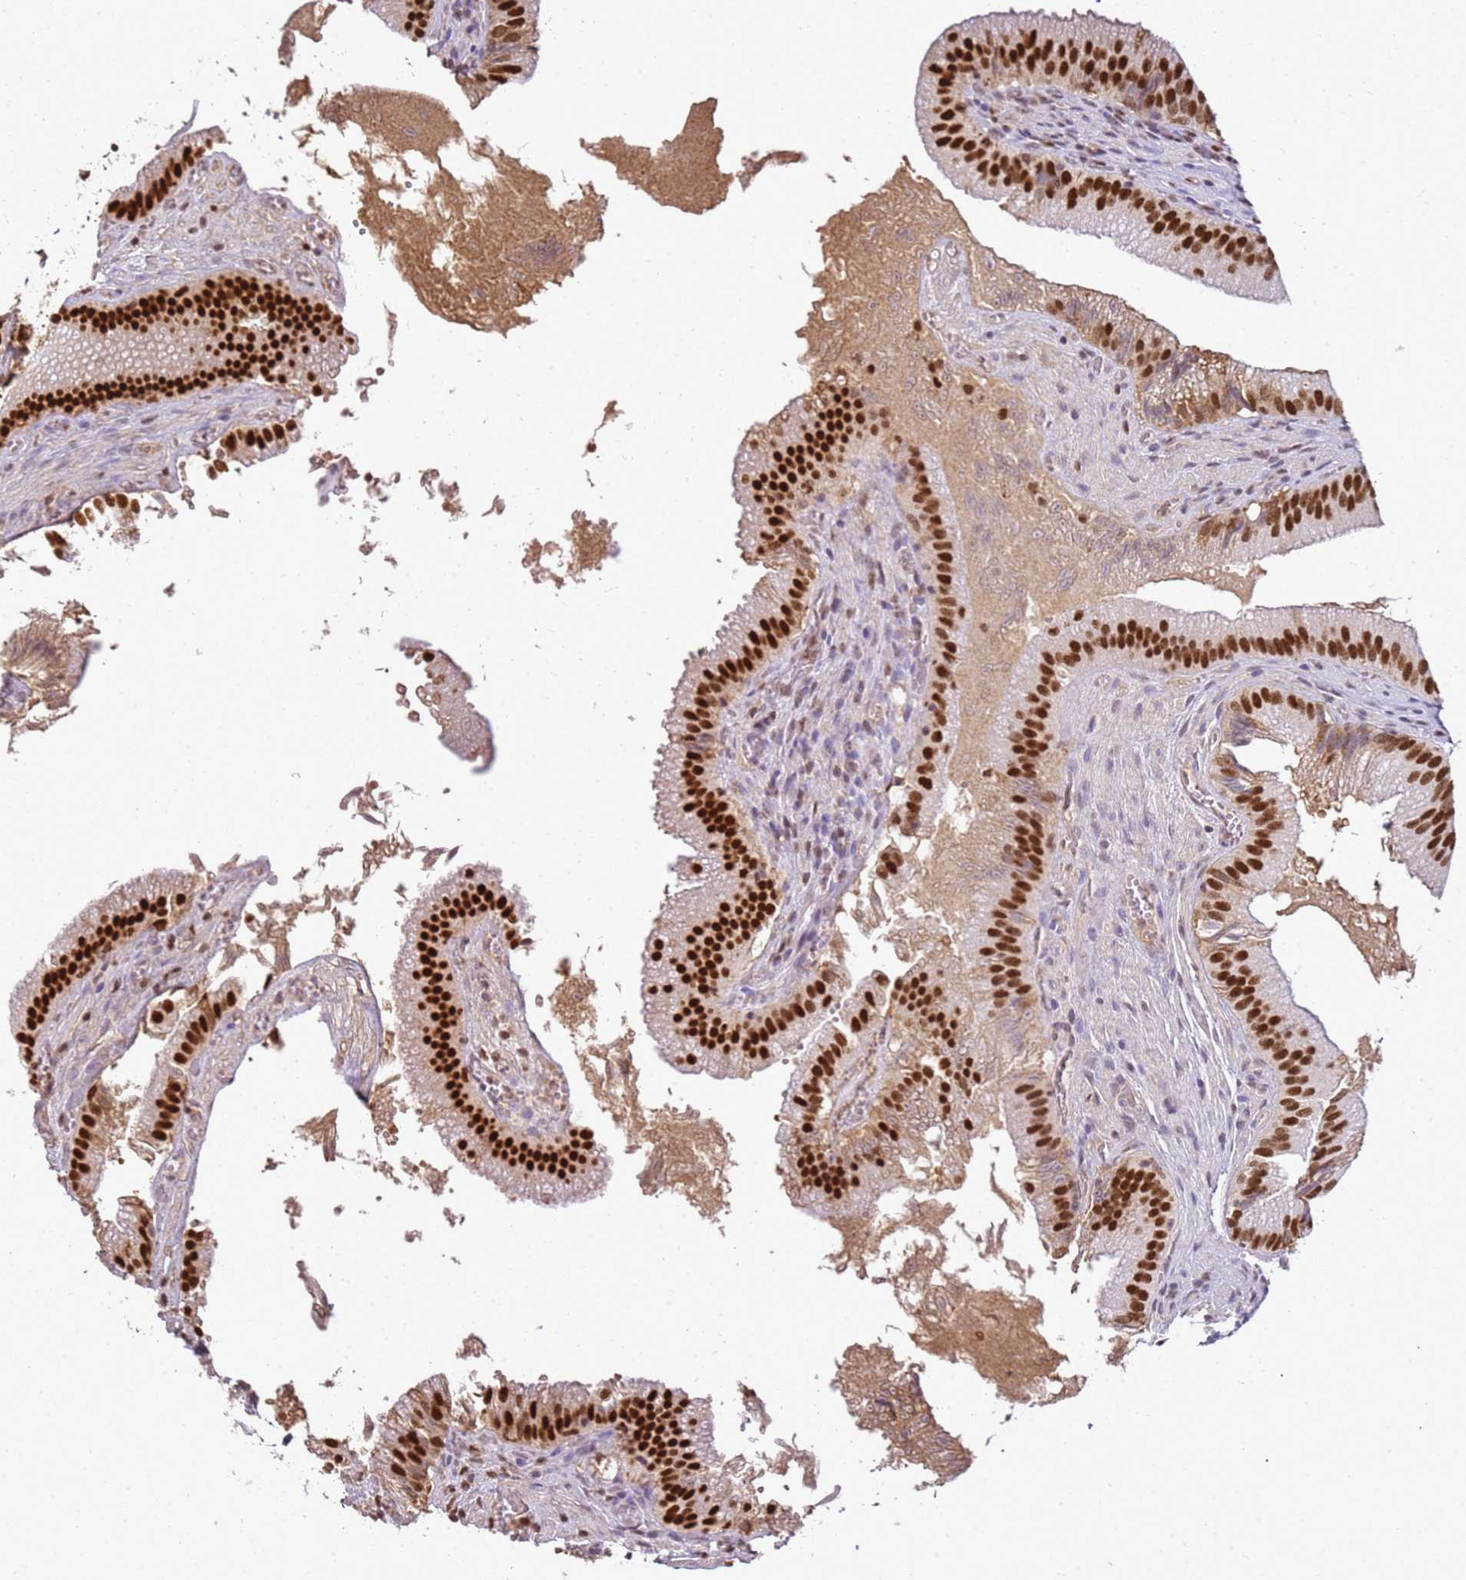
{"staining": {"intensity": "strong", "quantity": ">75%", "location": "nuclear"}, "tissue": "gallbladder", "cell_type": "Glandular cells", "image_type": "normal", "snomed": [{"axis": "morphology", "description": "Normal tissue, NOS"}, {"axis": "topography", "description": "Gallbladder"}, {"axis": "topography", "description": "Peripheral nerve tissue"}], "caption": "Immunohistochemistry of unremarkable gallbladder displays high levels of strong nuclear positivity in approximately >75% of glandular cells. The protein is stained brown, and the nuclei are stained in blue (DAB IHC with brightfield microscopy, high magnification).", "gene": "APEX1", "patient": {"sex": "male", "age": 17}}